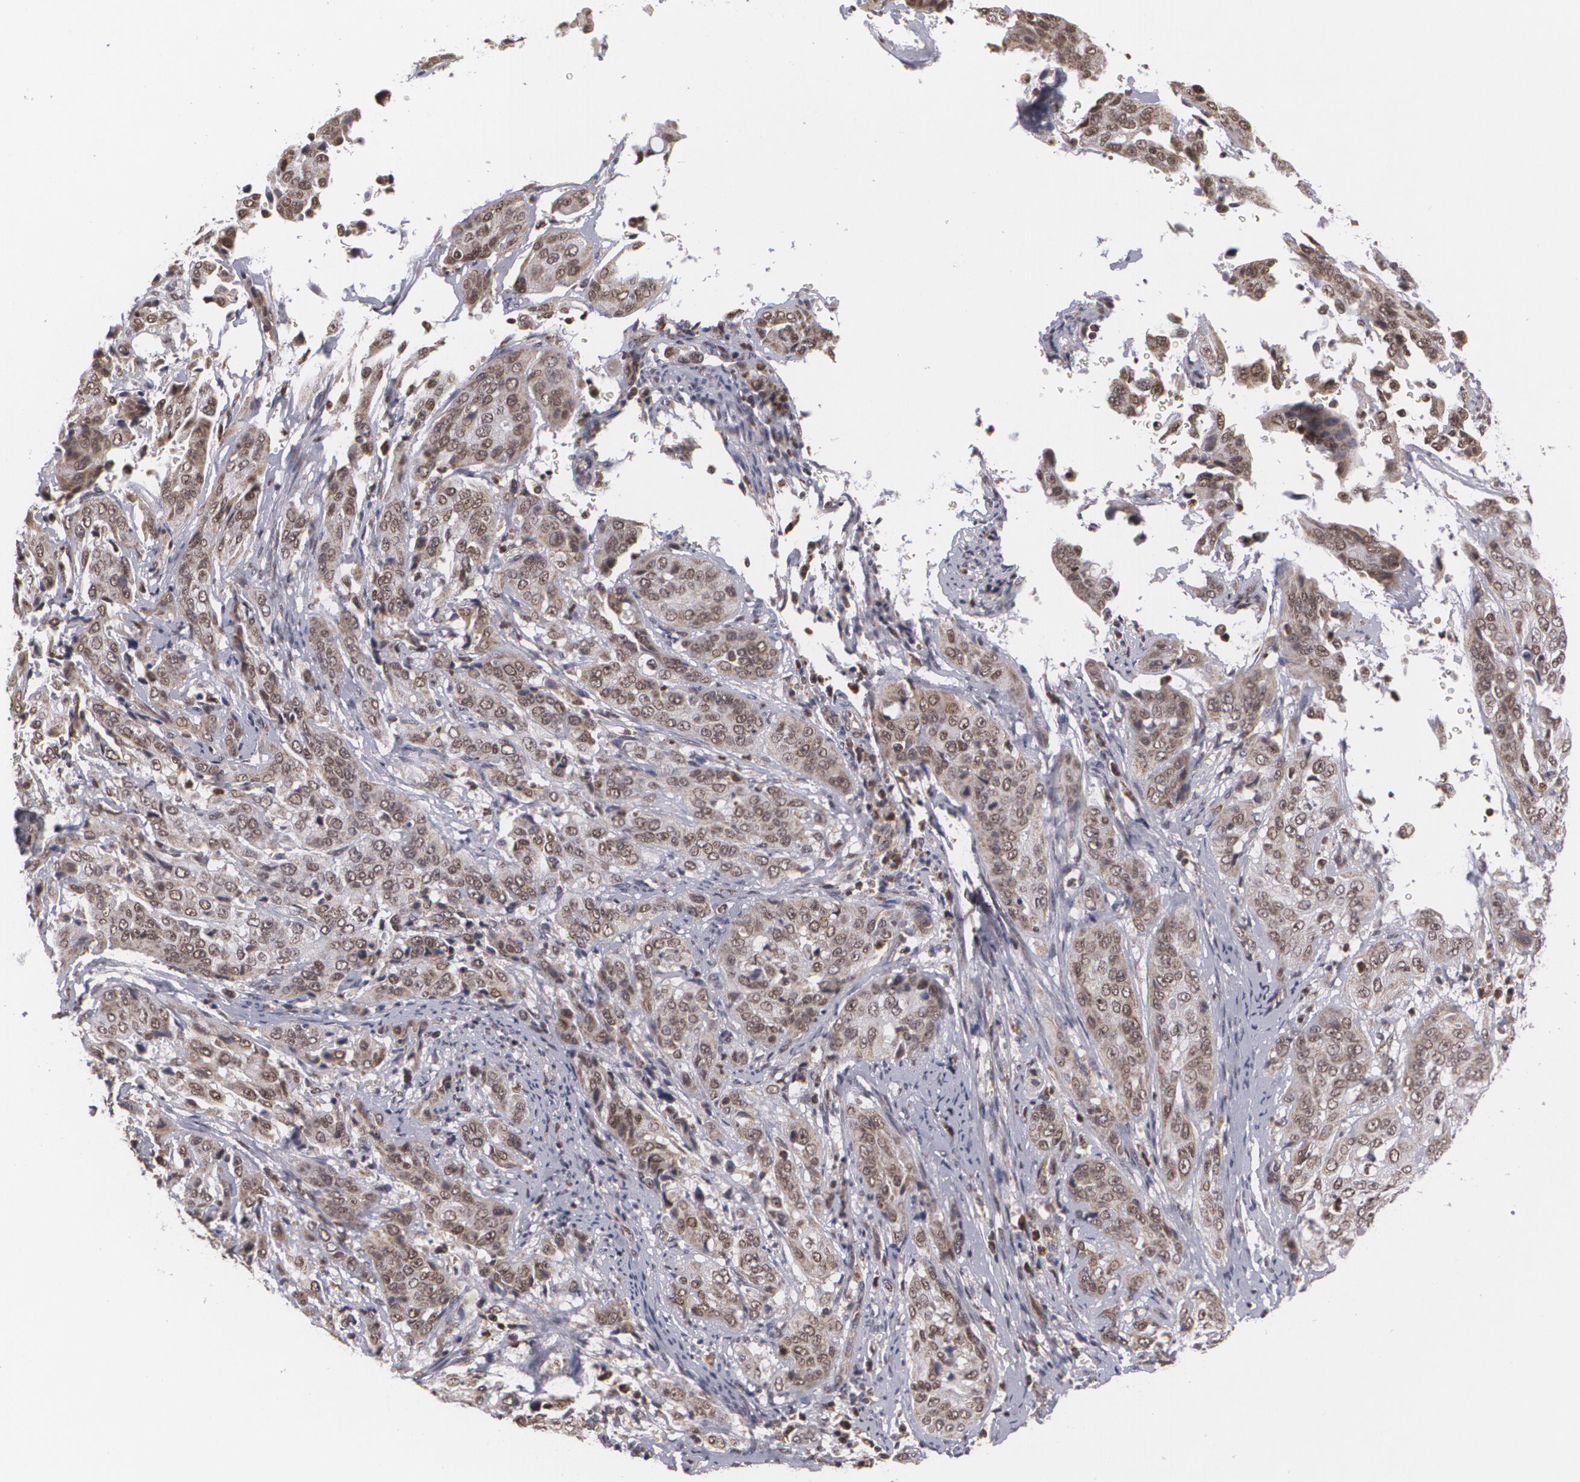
{"staining": {"intensity": "weak", "quantity": ">75%", "location": "nuclear"}, "tissue": "cervical cancer", "cell_type": "Tumor cells", "image_type": "cancer", "snomed": [{"axis": "morphology", "description": "Squamous cell carcinoma, NOS"}, {"axis": "topography", "description": "Cervix"}], "caption": "A low amount of weak nuclear expression is appreciated in about >75% of tumor cells in cervical squamous cell carcinoma tissue.", "gene": "MXD1", "patient": {"sex": "female", "age": 41}}